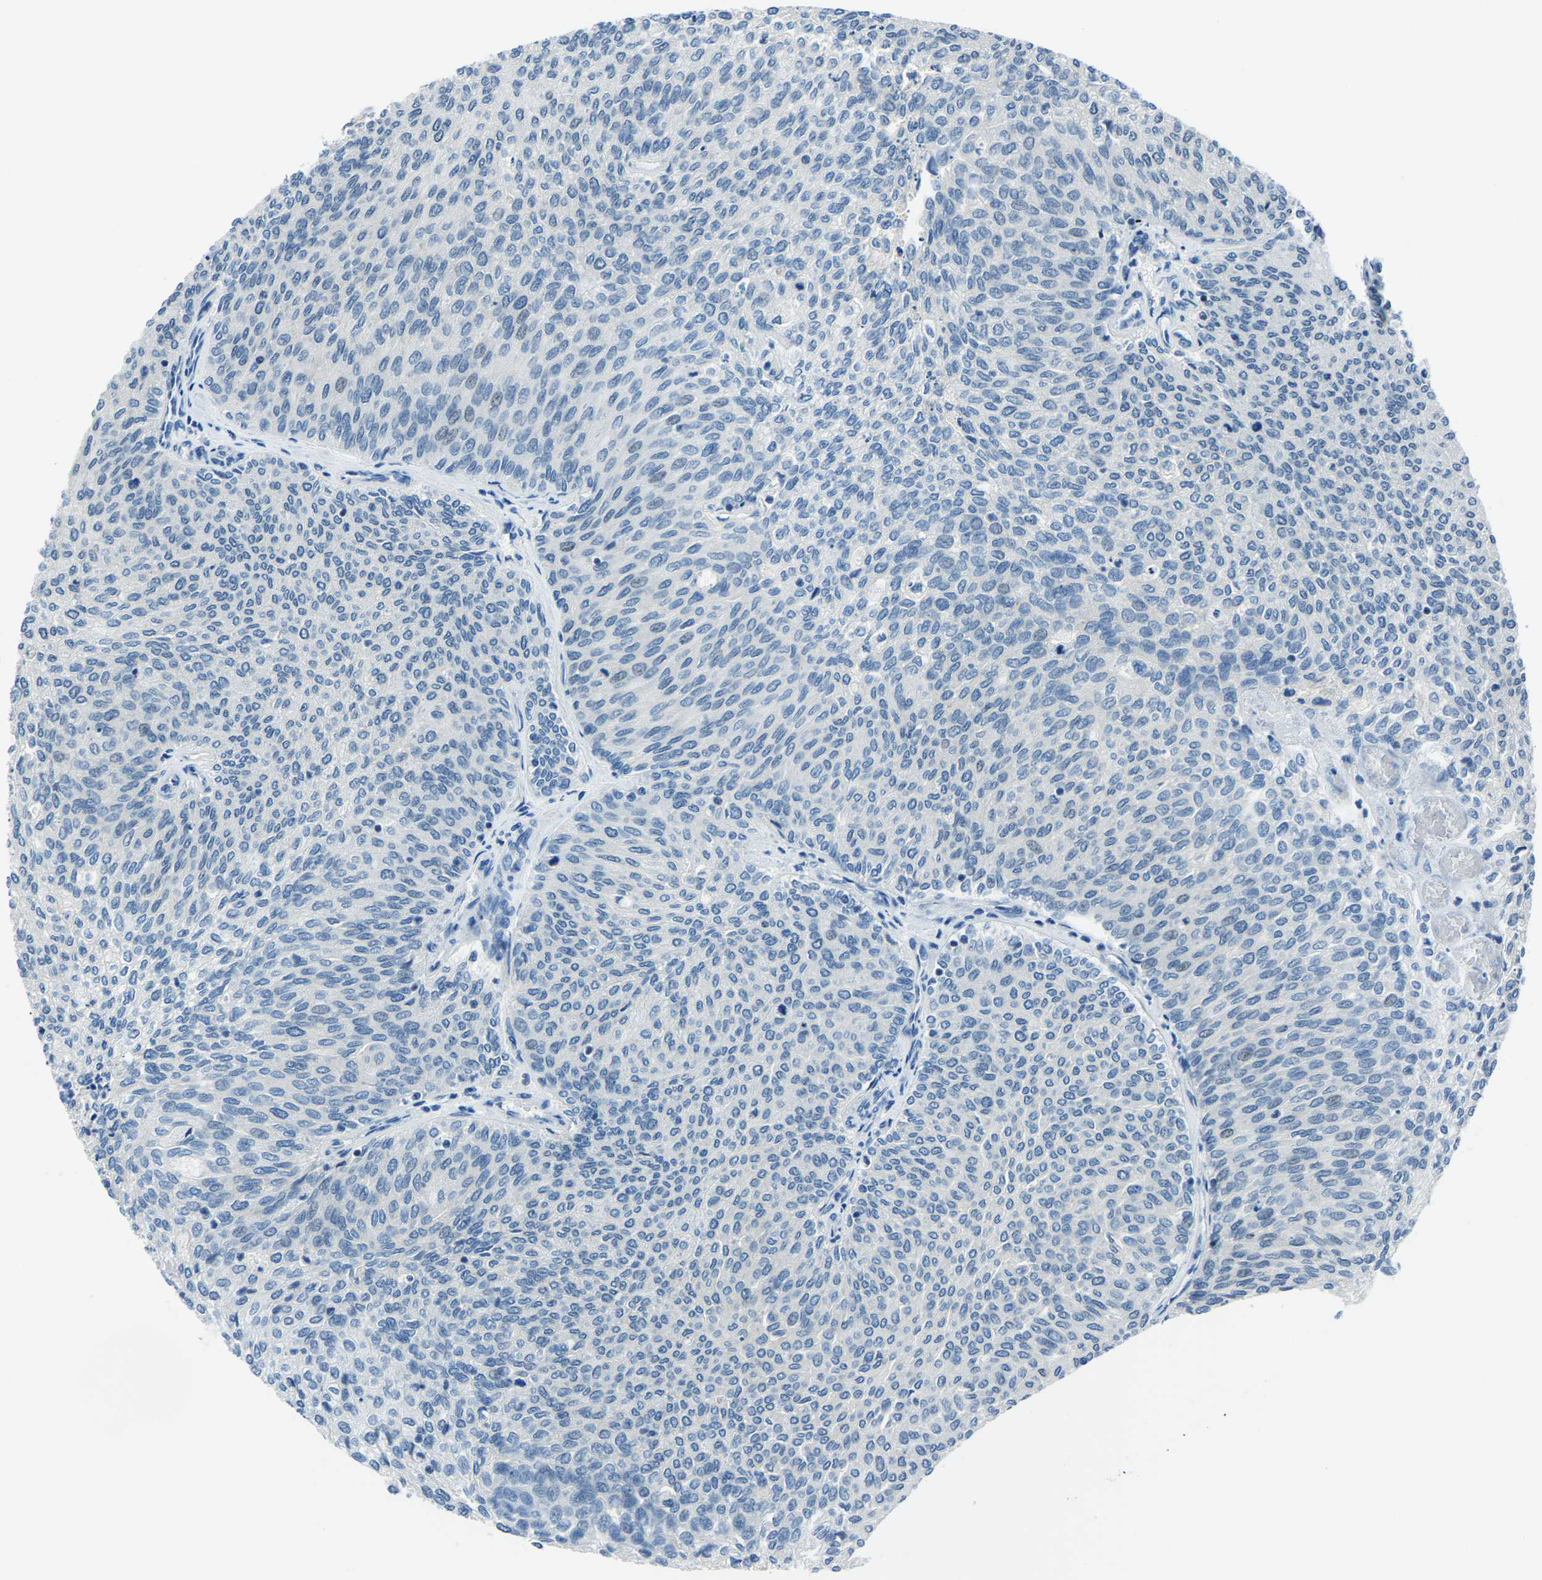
{"staining": {"intensity": "negative", "quantity": "none", "location": "none"}, "tissue": "urothelial cancer", "cell_type": "Tumor cells", "image_type": "cancer", "snomed": [{"axis": "morphology", "description": "Urothelial carcinoma, Low grade"}, {"axis": "topography", "description": "Urinary bladder"}], "caption": "Immunohistochemistry (IHC) image of neoplastic tissue: human urothelial carcinoma (low-grade) stained with DAB exhibits no significant protein positivity in tumor cells.", "gene": "RRP1", "patient": {"sex": "female", "age": 79}}